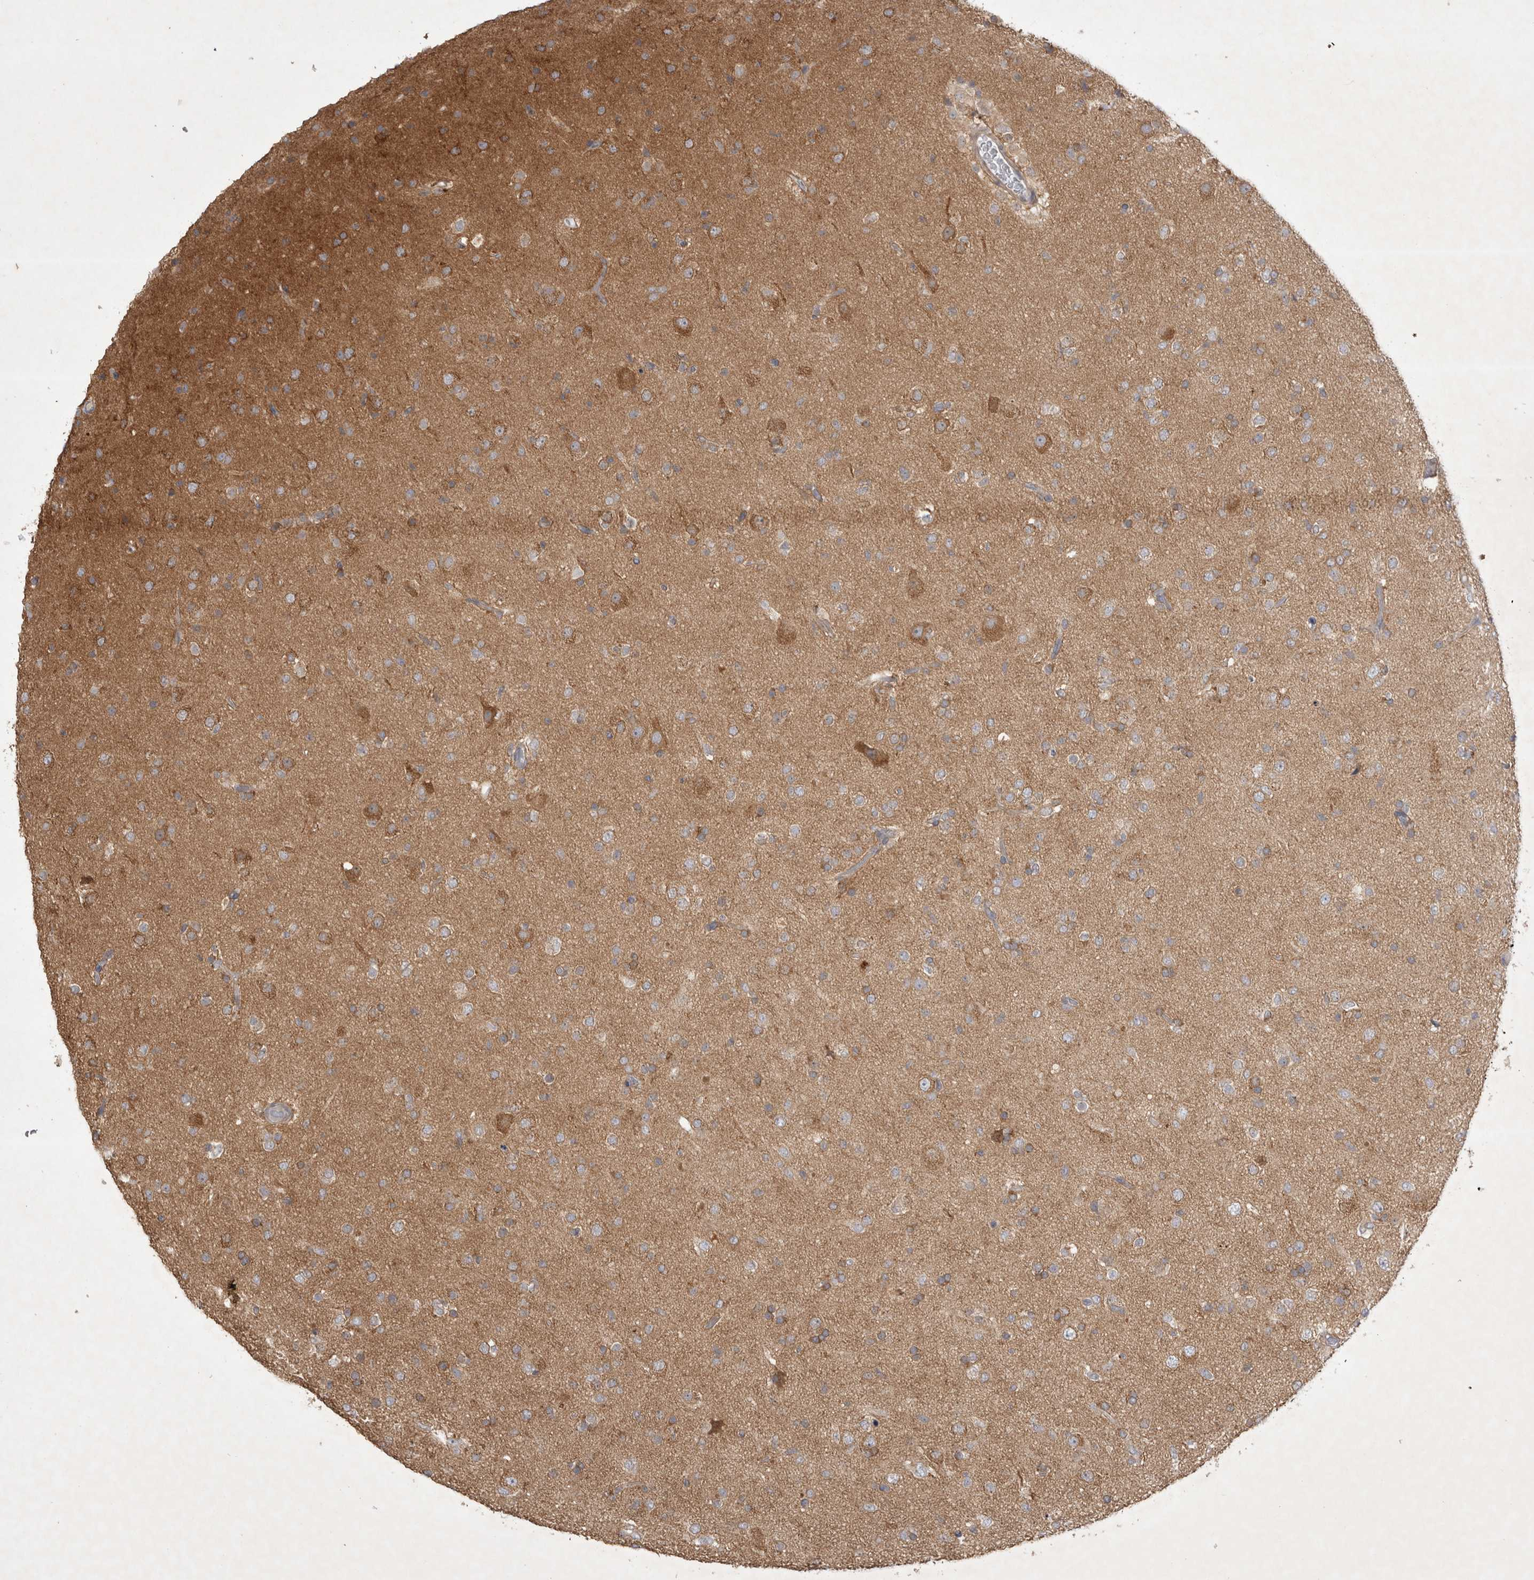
{"staining": {"intensity": "moderate", "quantity": "<25%", "location": "cytoplasmic/membranous"}, "tissue": "glioma", "cell_type": "Tumor cells", "image_type": "cancer", "snomed": [{"axis": "morphology", "description": "Glioma, malignant, Low grade"}, {"axis": "topography", "description": "Brain"}], "caption": "This micrograph demonstrates IHC staining of malignant glioma (low-grade), with low moderate cytoplasmic/membranous staining in approximately <25% of tumor cells.", "gene": "SRD5A3", "patient": {"sex": "male", "age": 65}}